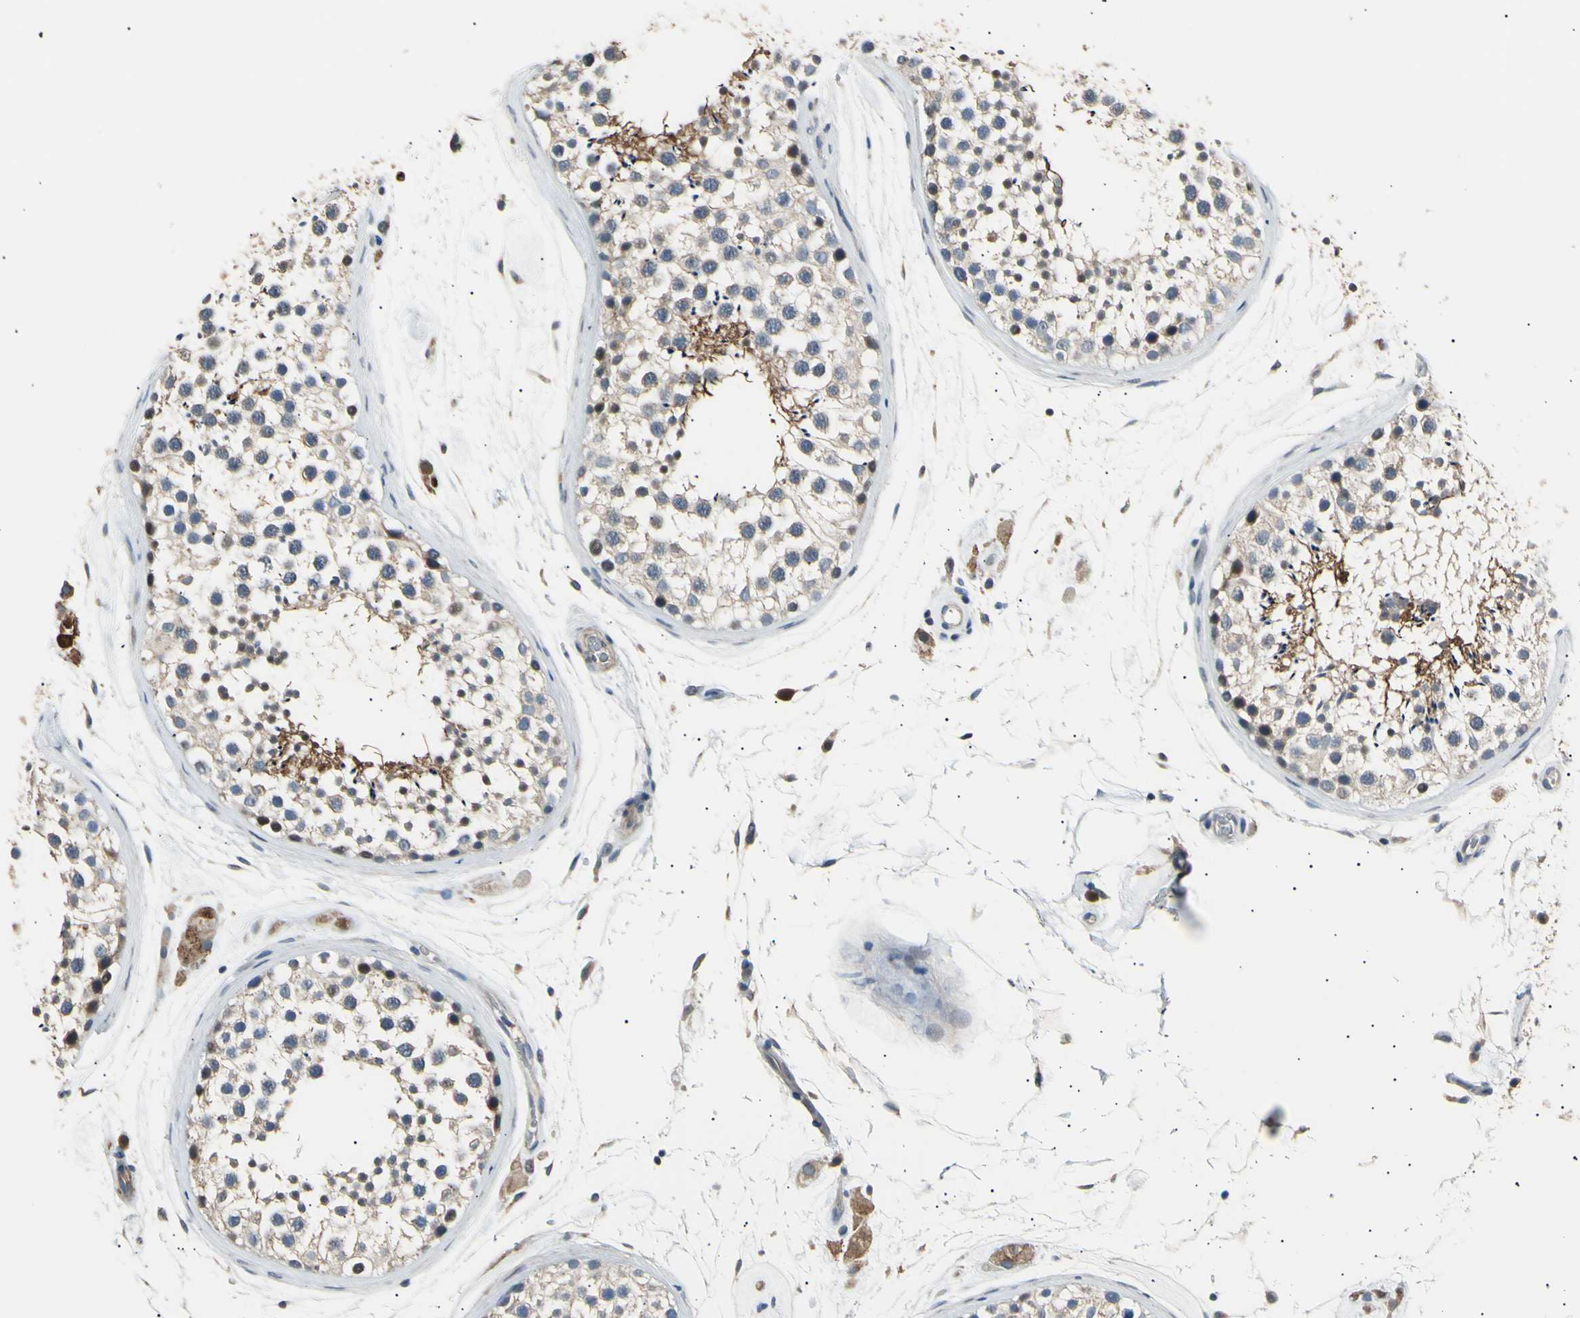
{"staining": {"intensity": "weak", "quantity": "<25%", "location": "cytoplasmic/membranous"}, "tissue": "testis", "cell_type": "Cells in seminiferous ducts", "image_type": "normal", "snomed": [{"axis": "morphology", "description": "Normal tissue, NOS"}, {"axis": "topography", "description": "Testis"}], "caption": "This is an immunohistochemistry image of unremarkable testis. There is no expression in cells in seminiferous ducts.", "gene": "LDLR", "patient": {"sex": "male", "age": 46}}